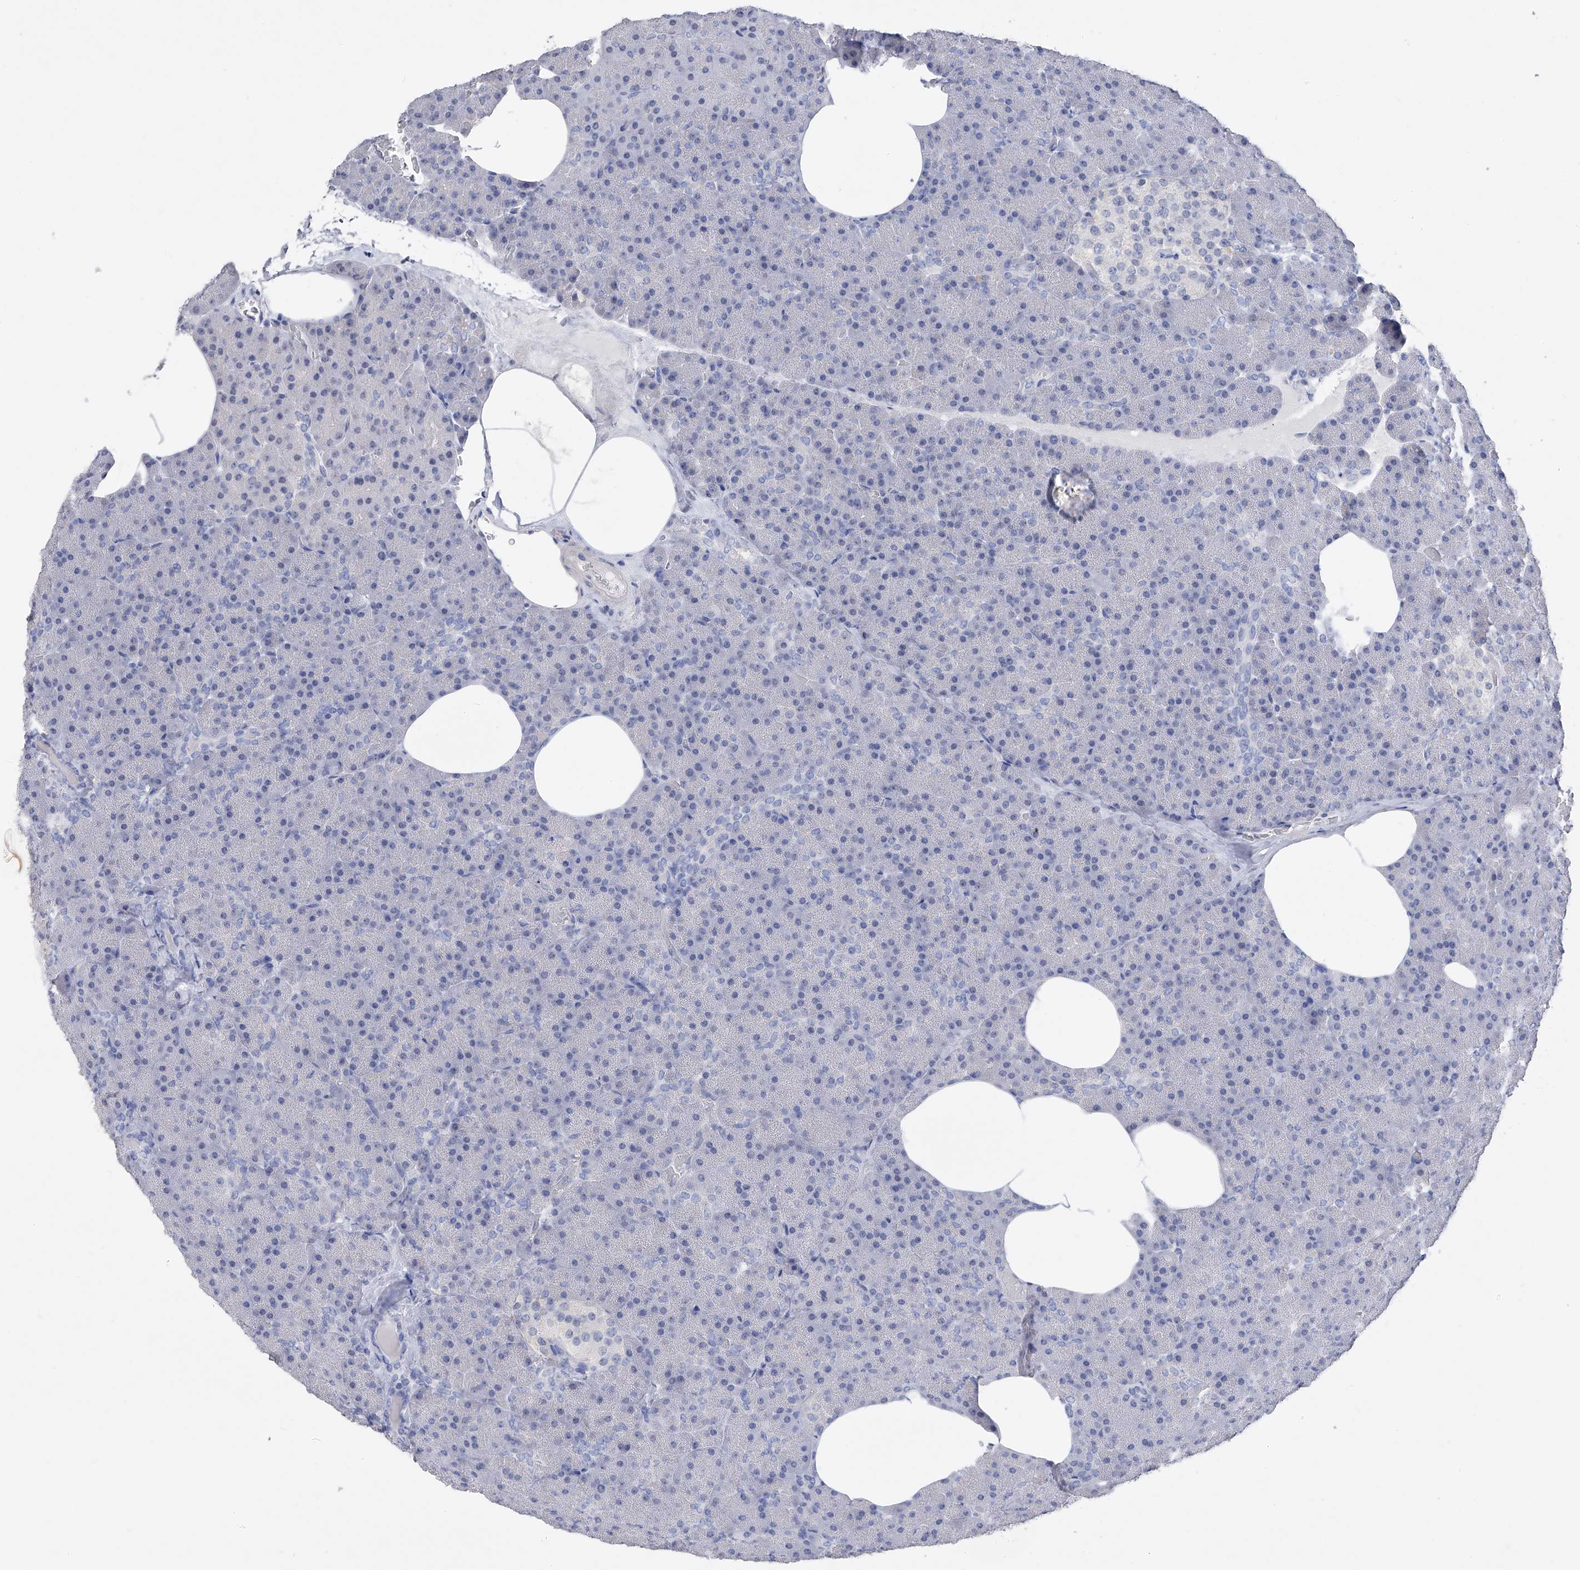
{"staining": {"intensity": "negative", "quantity": "none", "location": "none"}, "tissue": "pancreas", "cell_type": "Exocrine glandular cells", "image_type": "normal", "snomed": [{"axis": "morphology", "description": "Normal tissue, NOS"}, {"axis": "morphology", "description": "Carcinoid, malignant, NOS"}, {"axis": "topography", "description": "Pancreas"}], "caption": "High magnification brightfield microscopy of normal pancreas stained with DAB (brown) and counterstained with hematoxylin (blue): exocrine glandular cells show no significant expression. (DAB (3,3'-diaminobenzidine) immunohistochemistry, high magnification).", "gene": "ADRA1A", "patient": {"sex": "female", "age": 35}}